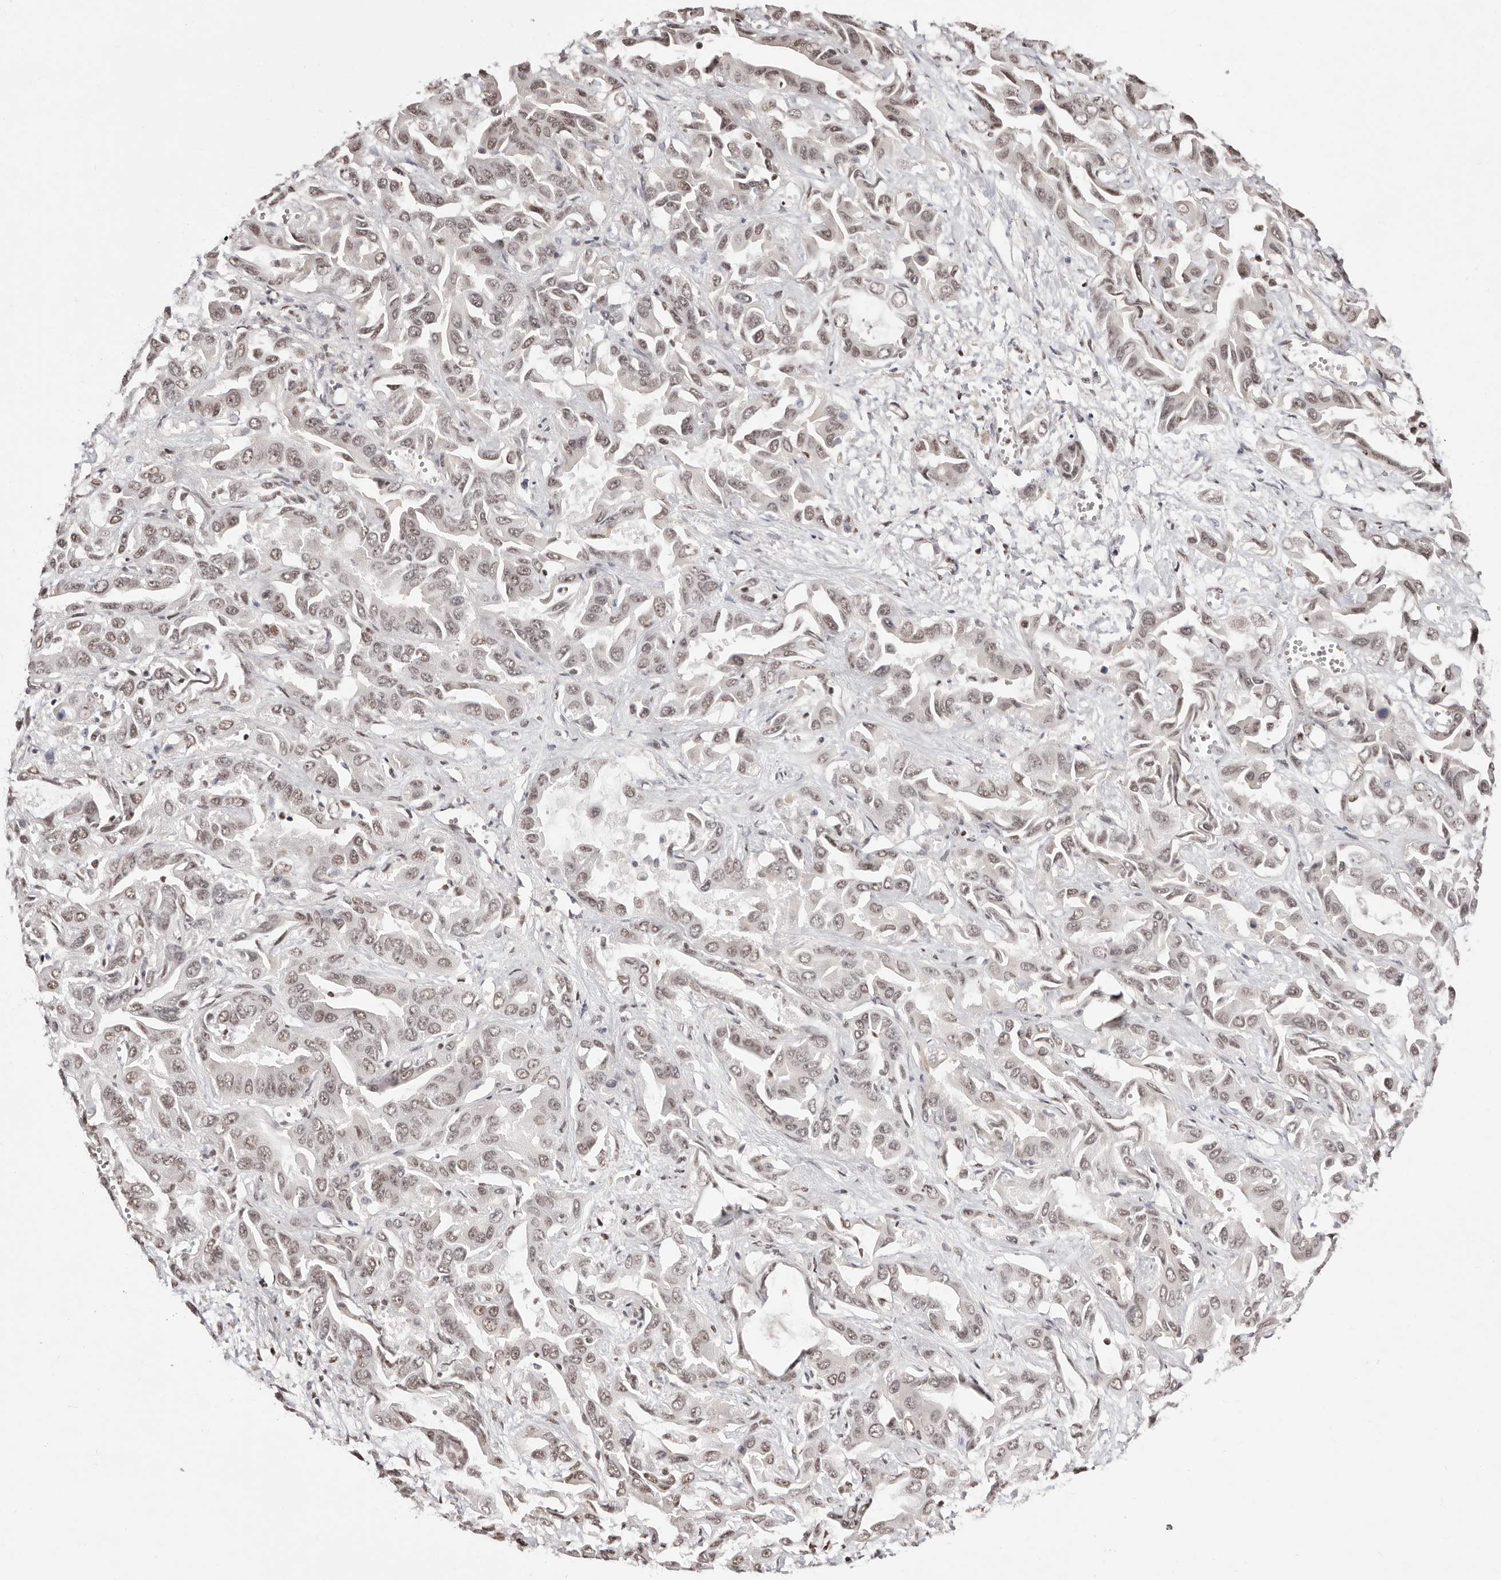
{"staining": {"intensity": "weak", "quantity": ">75%", "location": "nuclear"}, "tissue": "liver cancer", "cell_type": "Tumor cells", "image_type": "cancer", "snomed": [{"axis": "morphology", "description": "Cholangiocarcinoma"}, {"axis": "topography", "description": "Liver"}], "caption": "Tumor cells exhibit low levels of weak nuclear staining in about >75% of cells in human liver cancer (cholangiocarcinoma). The protein of interest is shown in brown color, while the nuclei are stained blue.", "gene": "BICRAL", "patient": {"sex": "female", "age": 52}}